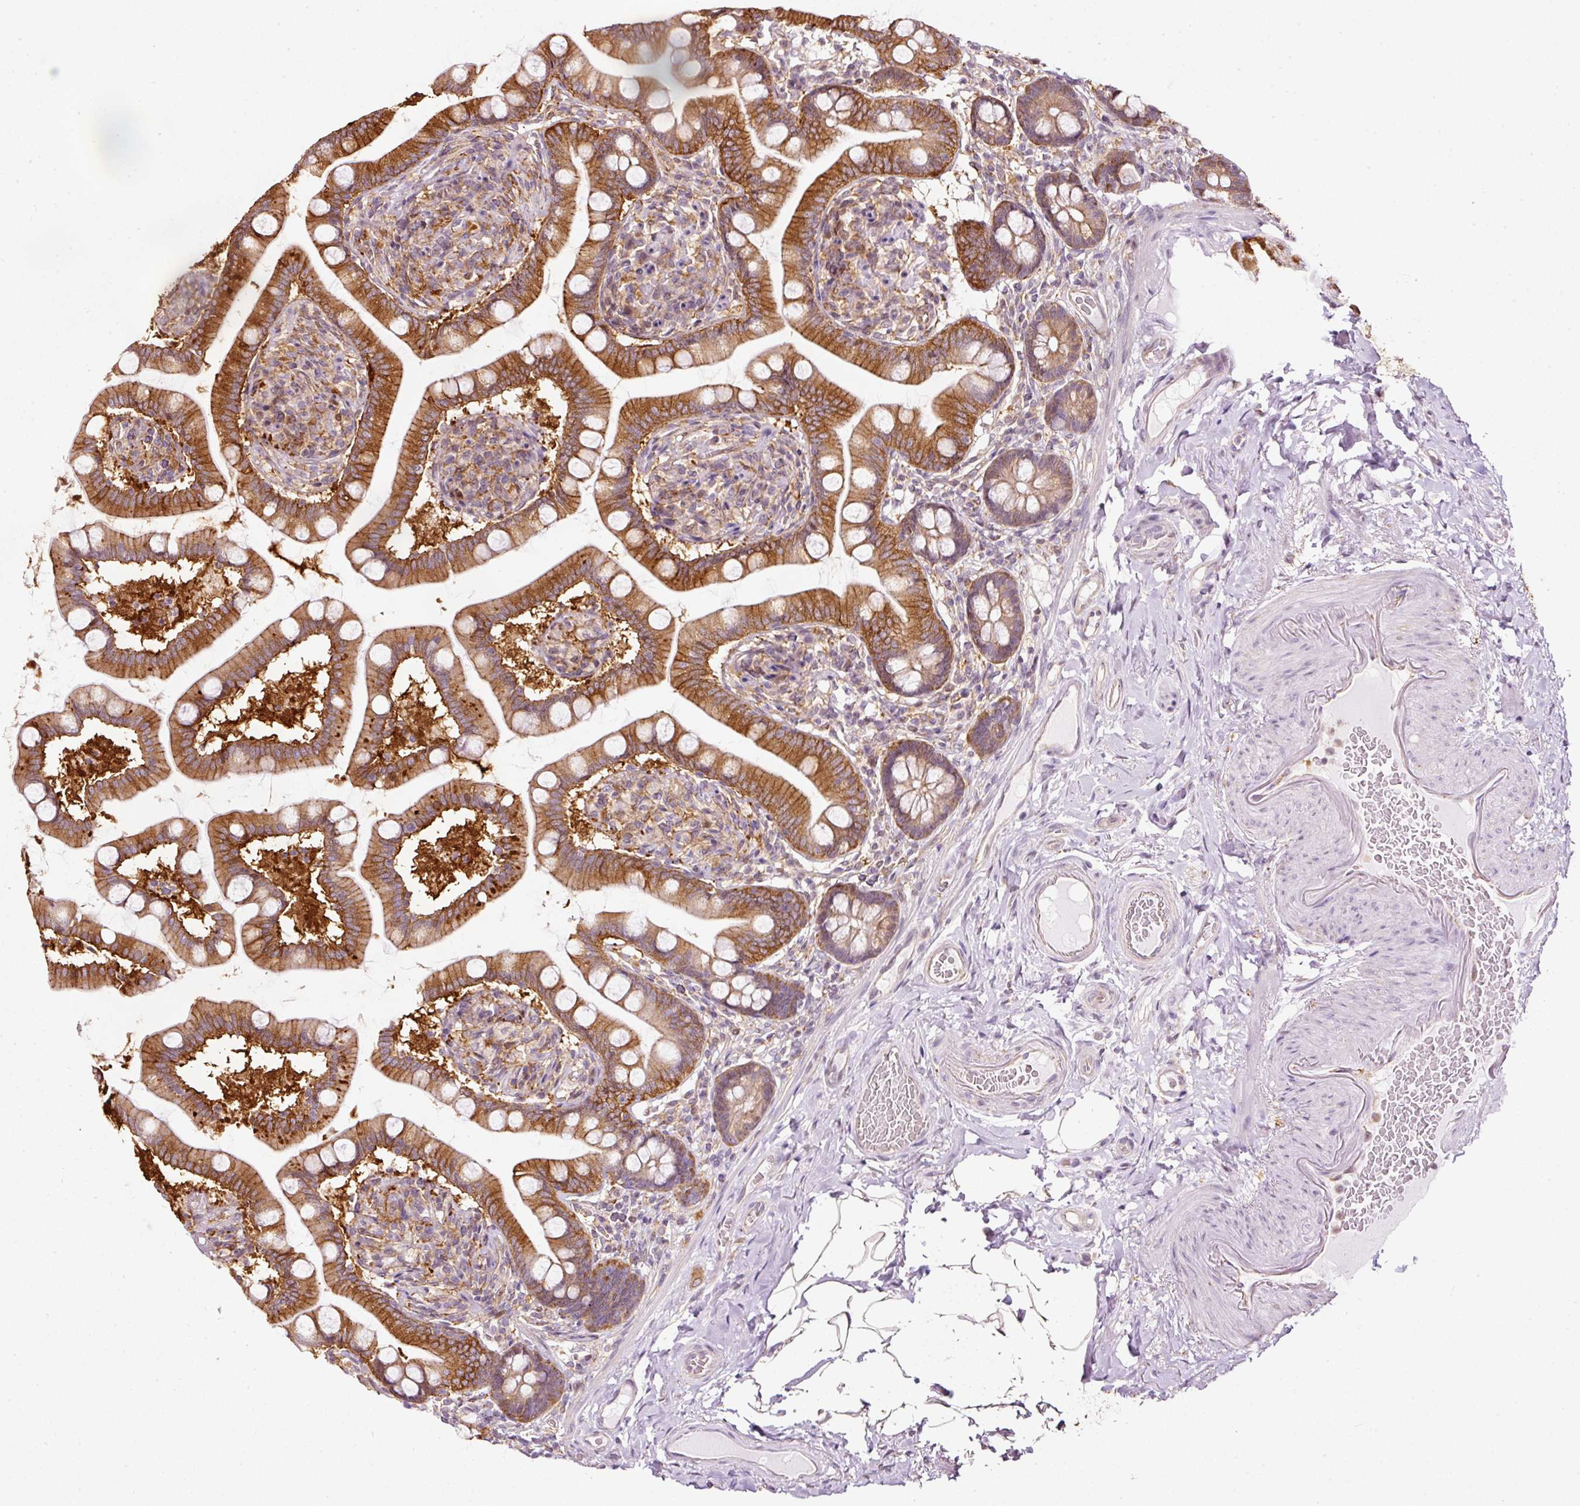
{"staining": {"intensity": "moderate", "quantity": ">75%", "location": "cytoplasmic/membranous"}, "tissue": "small intestine", "cell_type": "Glandular cells", "image_type": "normal", "snomed": [{"axis": "morphology", "description": "Normal tissue, NOS"}, {"axis": "topography", "description": "Small intestine"}], "caption": "Protein analysis of benign small intestine shows moderate cytoplasmic/membranous positivity in about >75% of glandular cells.", "gene": "SCNM1", "patient": {"sex": "female", "age": 64}}